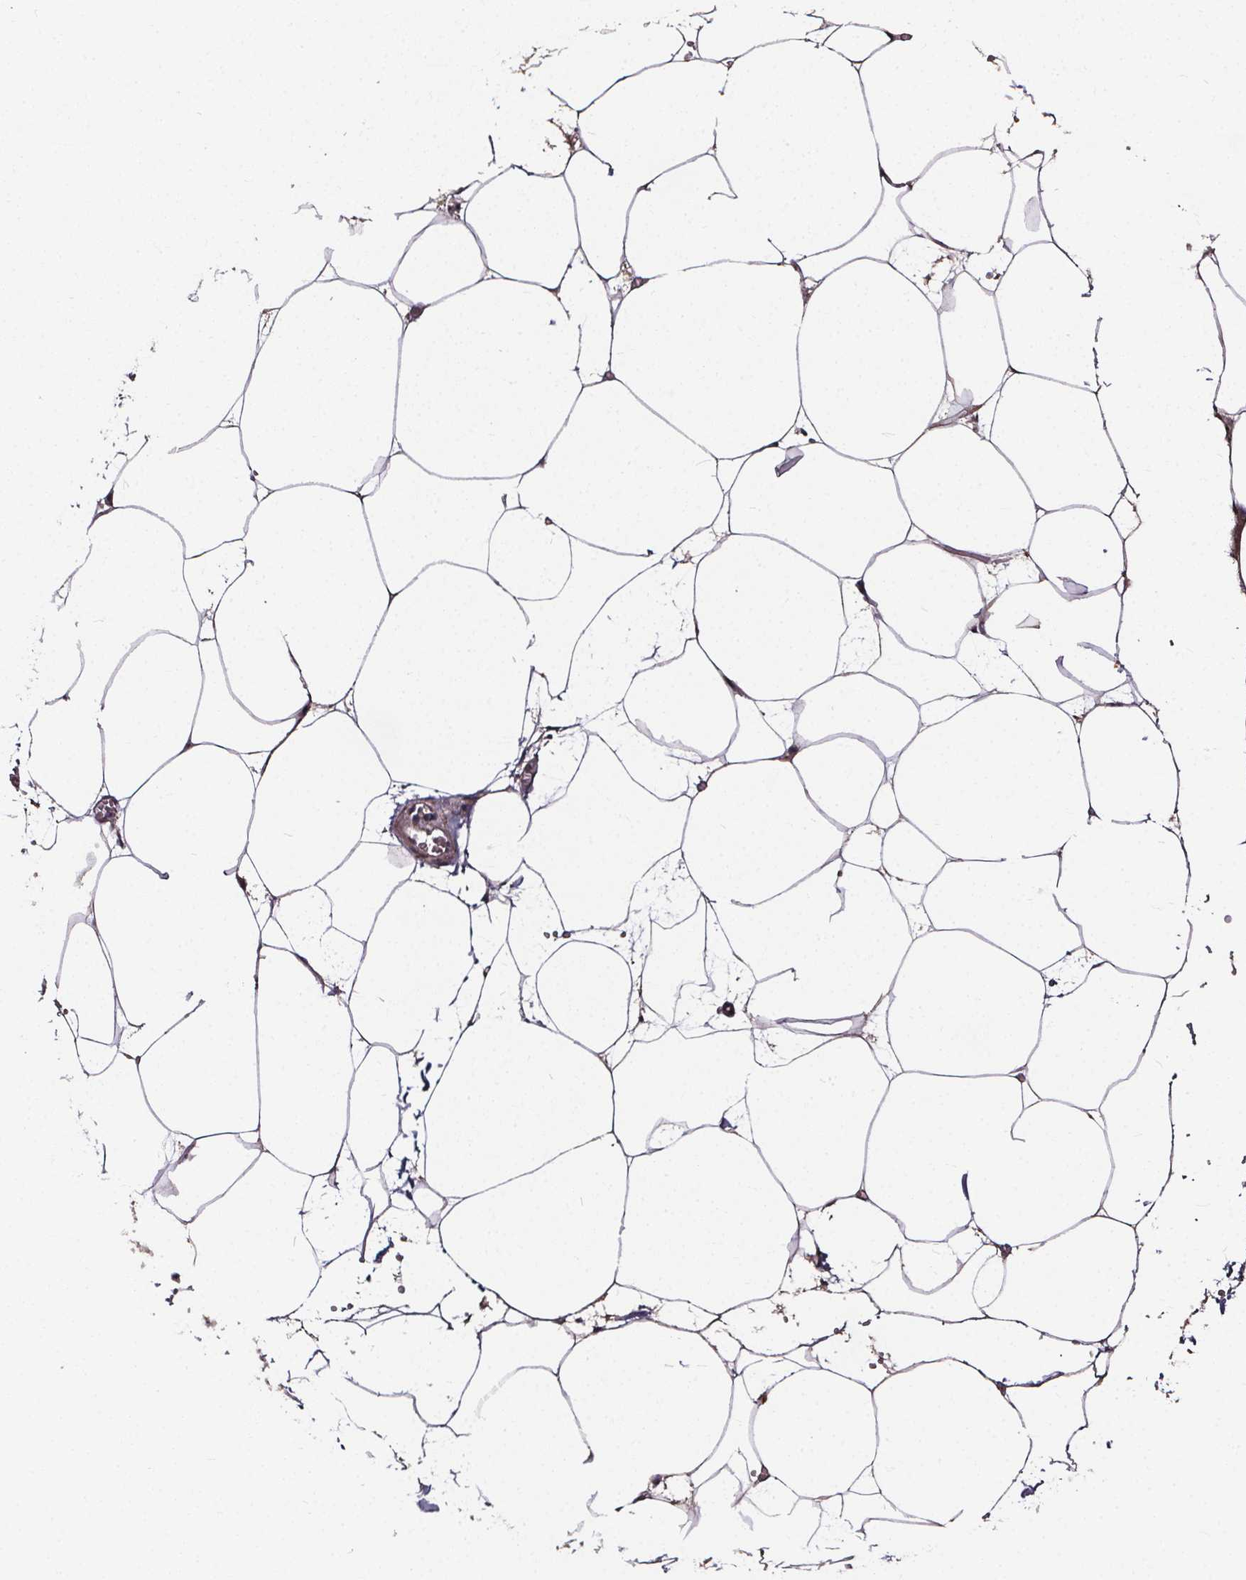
{"staining": {"intensity": "negative", "quantity": "none", "location": "none"}, "tissue": "adipose tissue", "cell_type": "Adipocytes", "image_type": "normal", "snomed": [{"axis": "morphology", "description": "Normal tissue, NOS"}, {"axis": "topography", "description": "Adipose tissue"}, {"axis": "topography", "description": "Pancreas"}, {"axis": "topography", "description": "Peripheral nerve tissue"}], "caption": "Immunohistochemistry (IHC) histopathology image of benign adipose tissue: adipose tissue stained with DAB displays no significant protein positivity in adipocytes. (Stains: DAB immunohistochemistry with hematoxylin counter stain, Microscopy: brightfield microscopy at high magnification).", "gene": "AEBP1", "patient": {"sex": "female", "age": 58}}